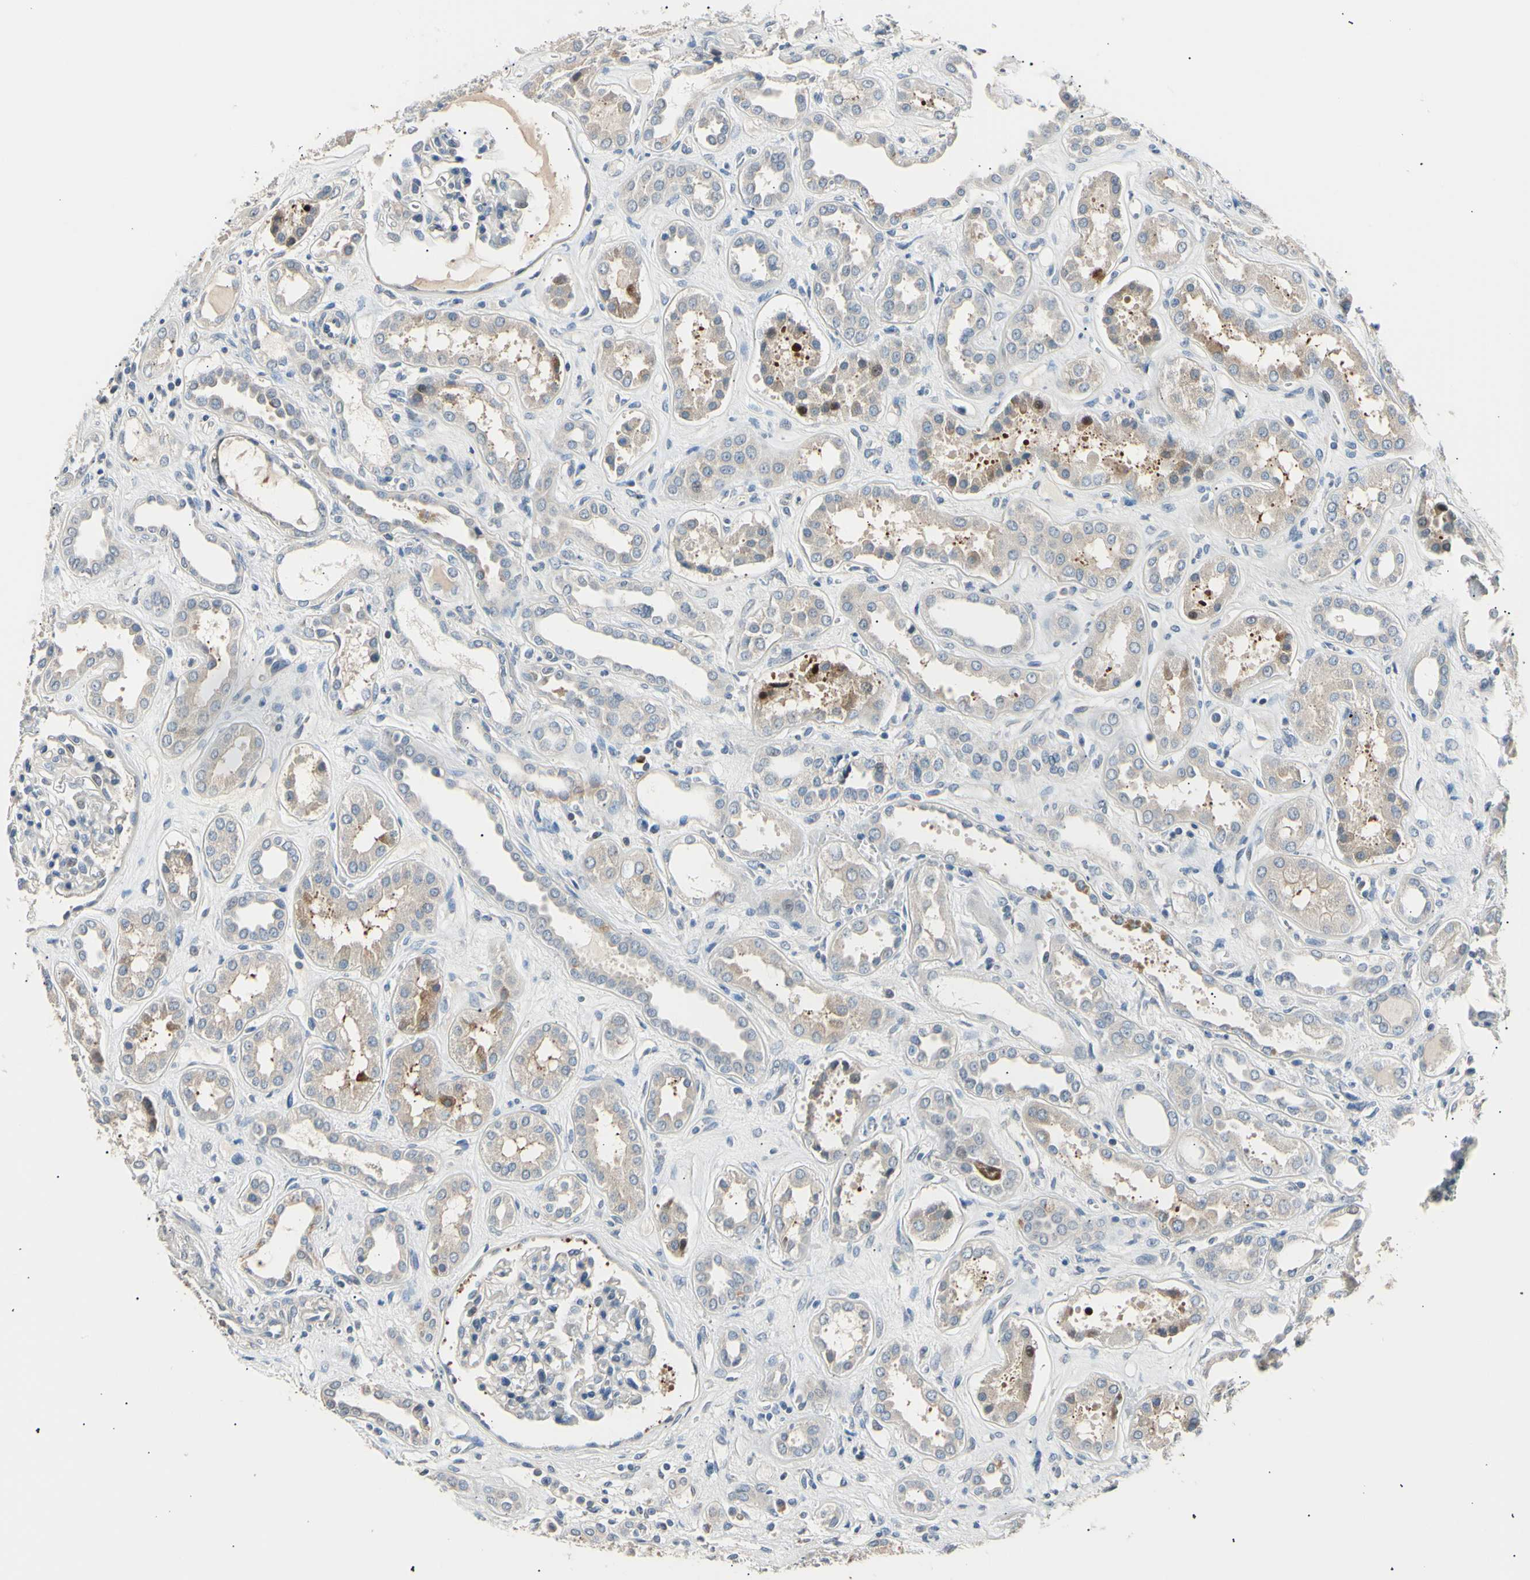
{"staining": {"intensity": "negative", "quantity": "none", "location": "none"}, "tissue": "kidney", "cell_type": "Cells in glomeruli", "image_type": "normal", "snomed": [{"axis": "morphology", "description": "Normal tissue, NOS"}, {"axis": "topography", "description": "Kidney"}], "caption": "This histopathology image is of normal kidney stained with immunohistochemistry to label a protein in brown with the nuclei are counter-stained blue. There is no expression in cells in glomeruli. The staining was performed using DAB to visualize the protein expression in brown, while the nuclei were stained in blue with hematoxylin (Magnification: 20x).", "gene": "LDLR", "patient": {"sex": "male", "age": 59}}